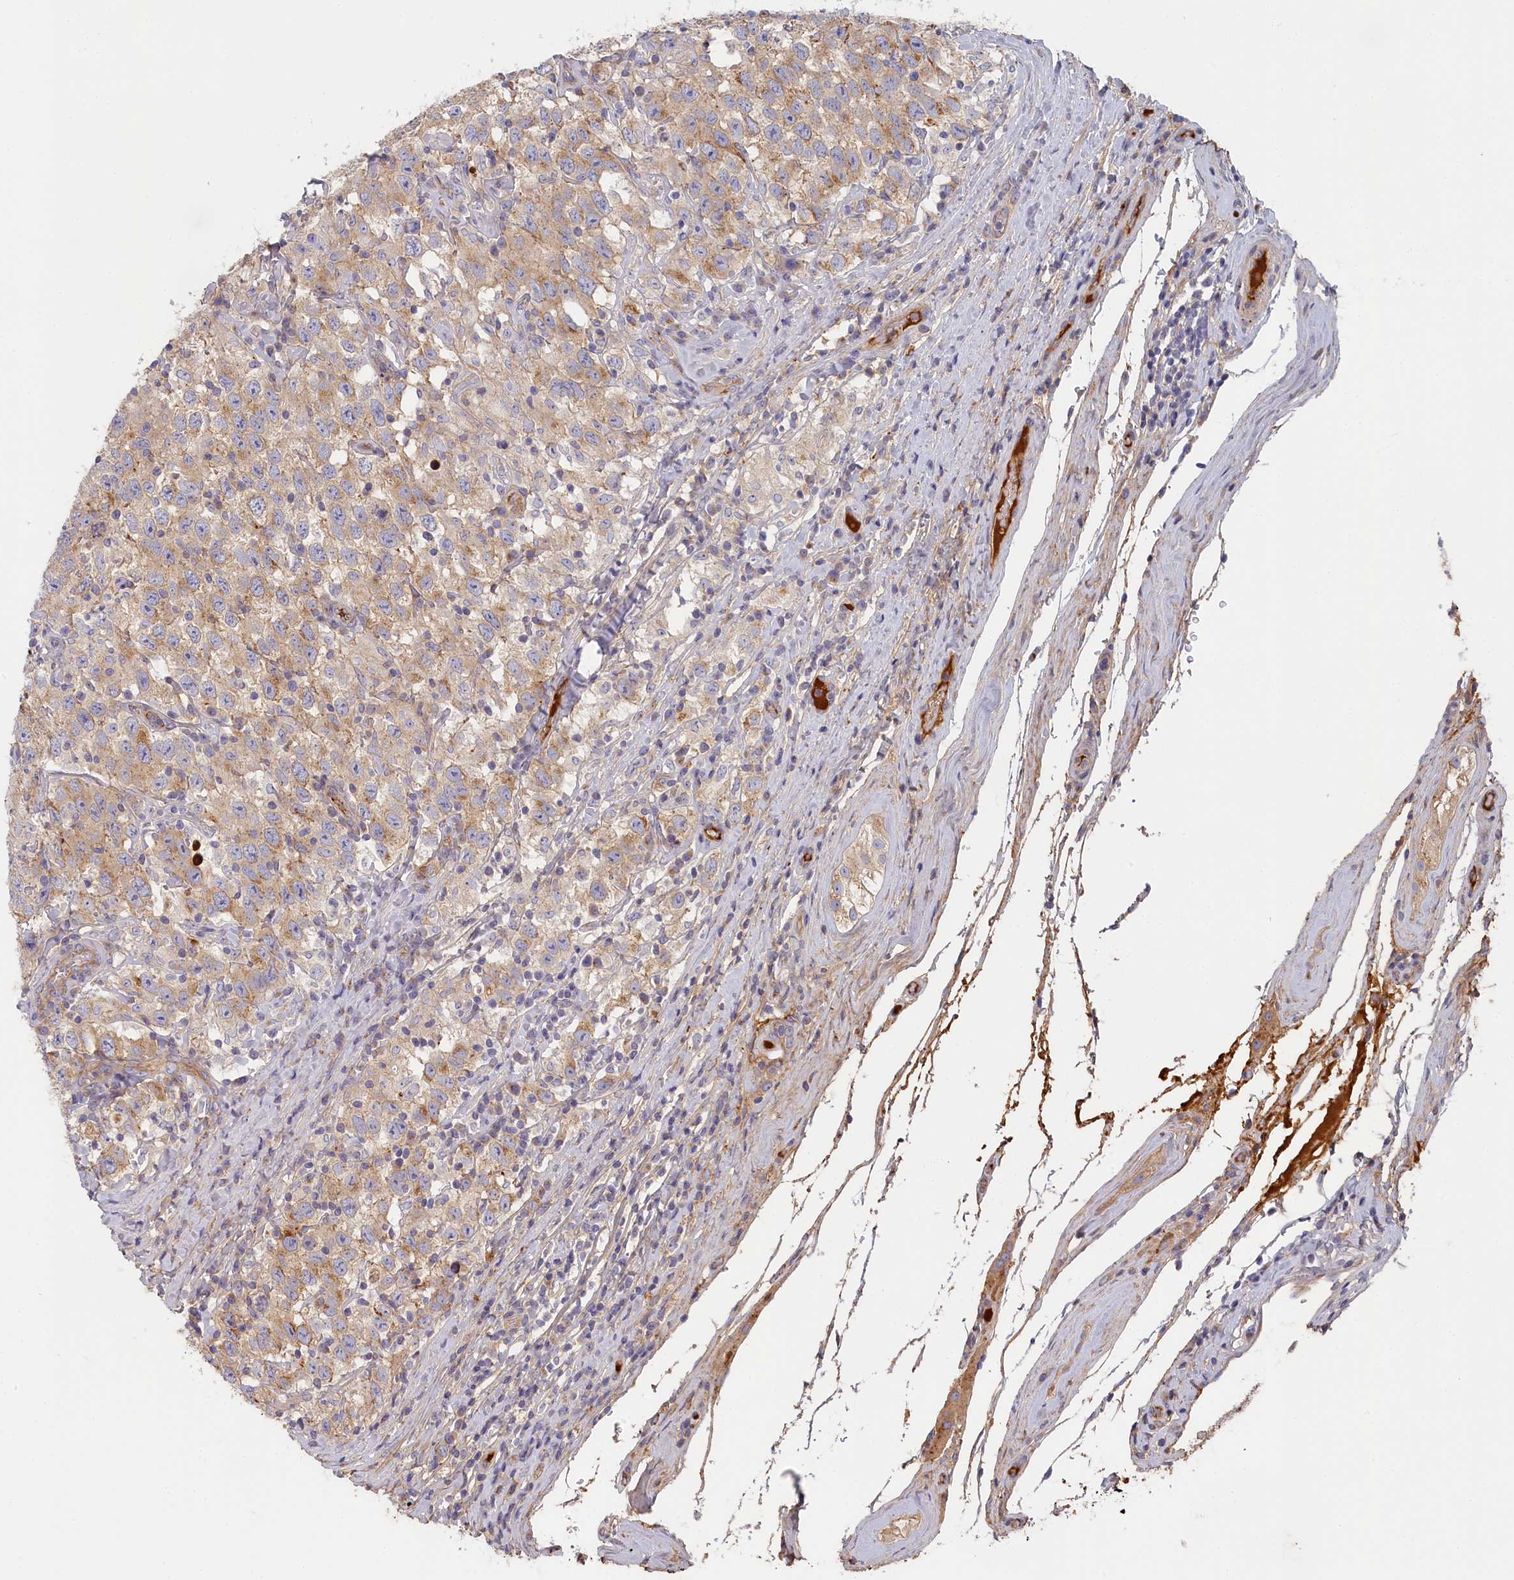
{"staining": {"intensity": "moderate", "quantity": "<25%", "location": "cytoplasmic/membranous"}, "tissue": "testis cancer", "cell_type": "Tumor cells", "image_type": "cancer", "snomed": [{"axis": "morphology", "description": "Seminoma, NOS"}, {"axis": "topography", "description": "Testis"}], "caption": "Protein staining by IHC displays moderate cytoplasmic/membranous expression in about <25% of tumor cells in testis seminoma.", "gene": "STX16", "patient": {"sex": "male", "age": 41}}